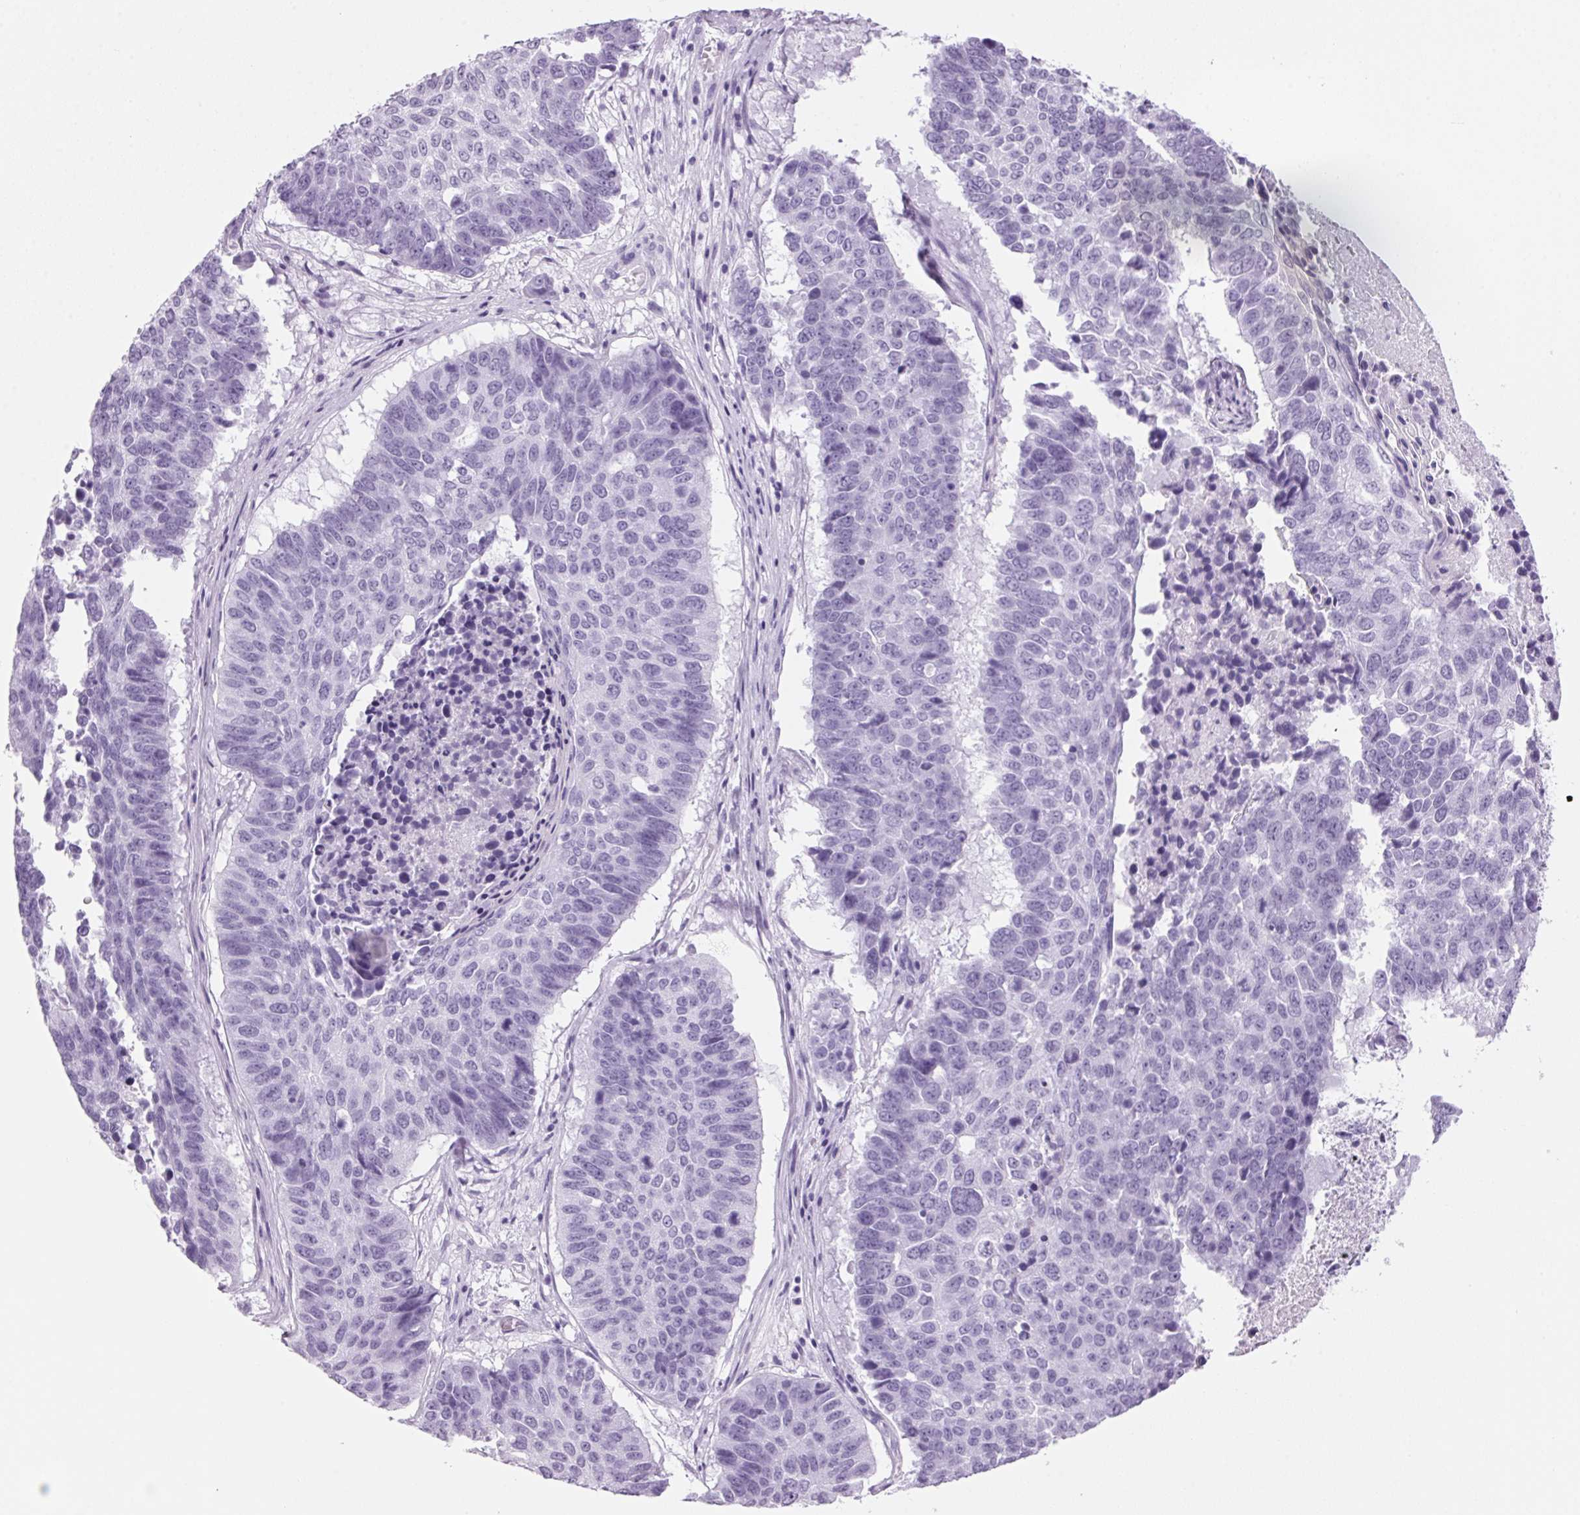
{"staining": {"intensity": "negative", "quantity": "none", "location": "none"}, "tissue": "lung cancer", "cell_type": "Tumor cells", "image_type": "cancer", "snomed": [{"axis": "morphology", "description": "Squamous cell carcinoma, NOS"}, {"axis": "topography", "description": "Lung"}], "caption": "This is an immunohistochemistry (IHC) photomicrograph of human lung cancer. There is no expression in tumor cells.", "gene": "PPP1R1A", "patient": {"sex": "male", "age": 73}}